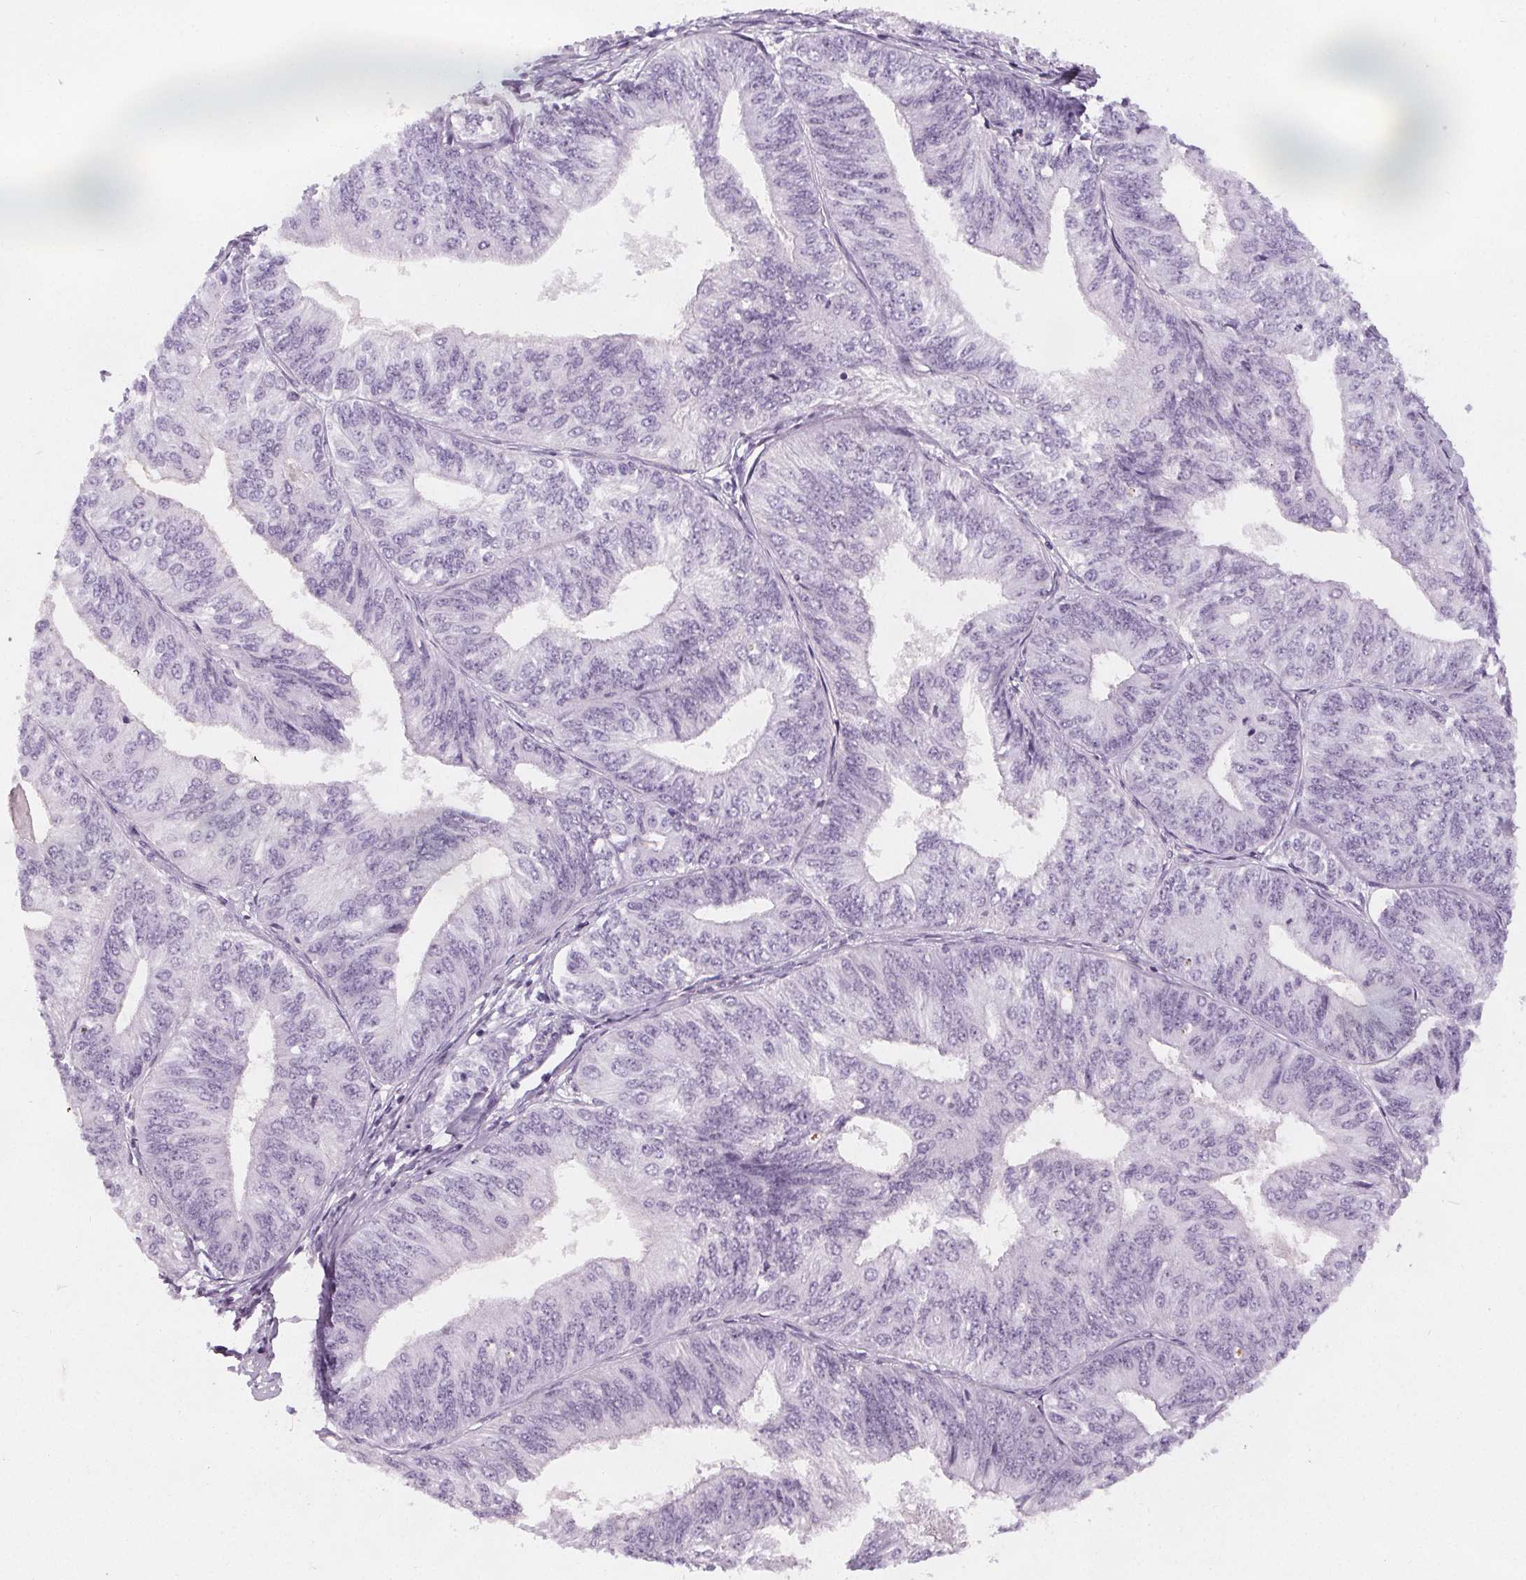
{"staining": {"intensity": "negative", "quantity": "none", "location": "none"}, "tissue": "endometrial cancer", "cell_type": "Tumor cells", "image_type": "cancer", "snomed": [{"axis": "morphology", "description": "Adenocarcinoma, NOS"}, {"axis": "topography", "description": "Endometrium"}], "caption": "This is an IHC photomicrograph of human adenocarcinoma (endometrial). There is no positivity in tumor cells.", "gene": "SLC5A12", "patient": {"sex": "female", "age": 58}}